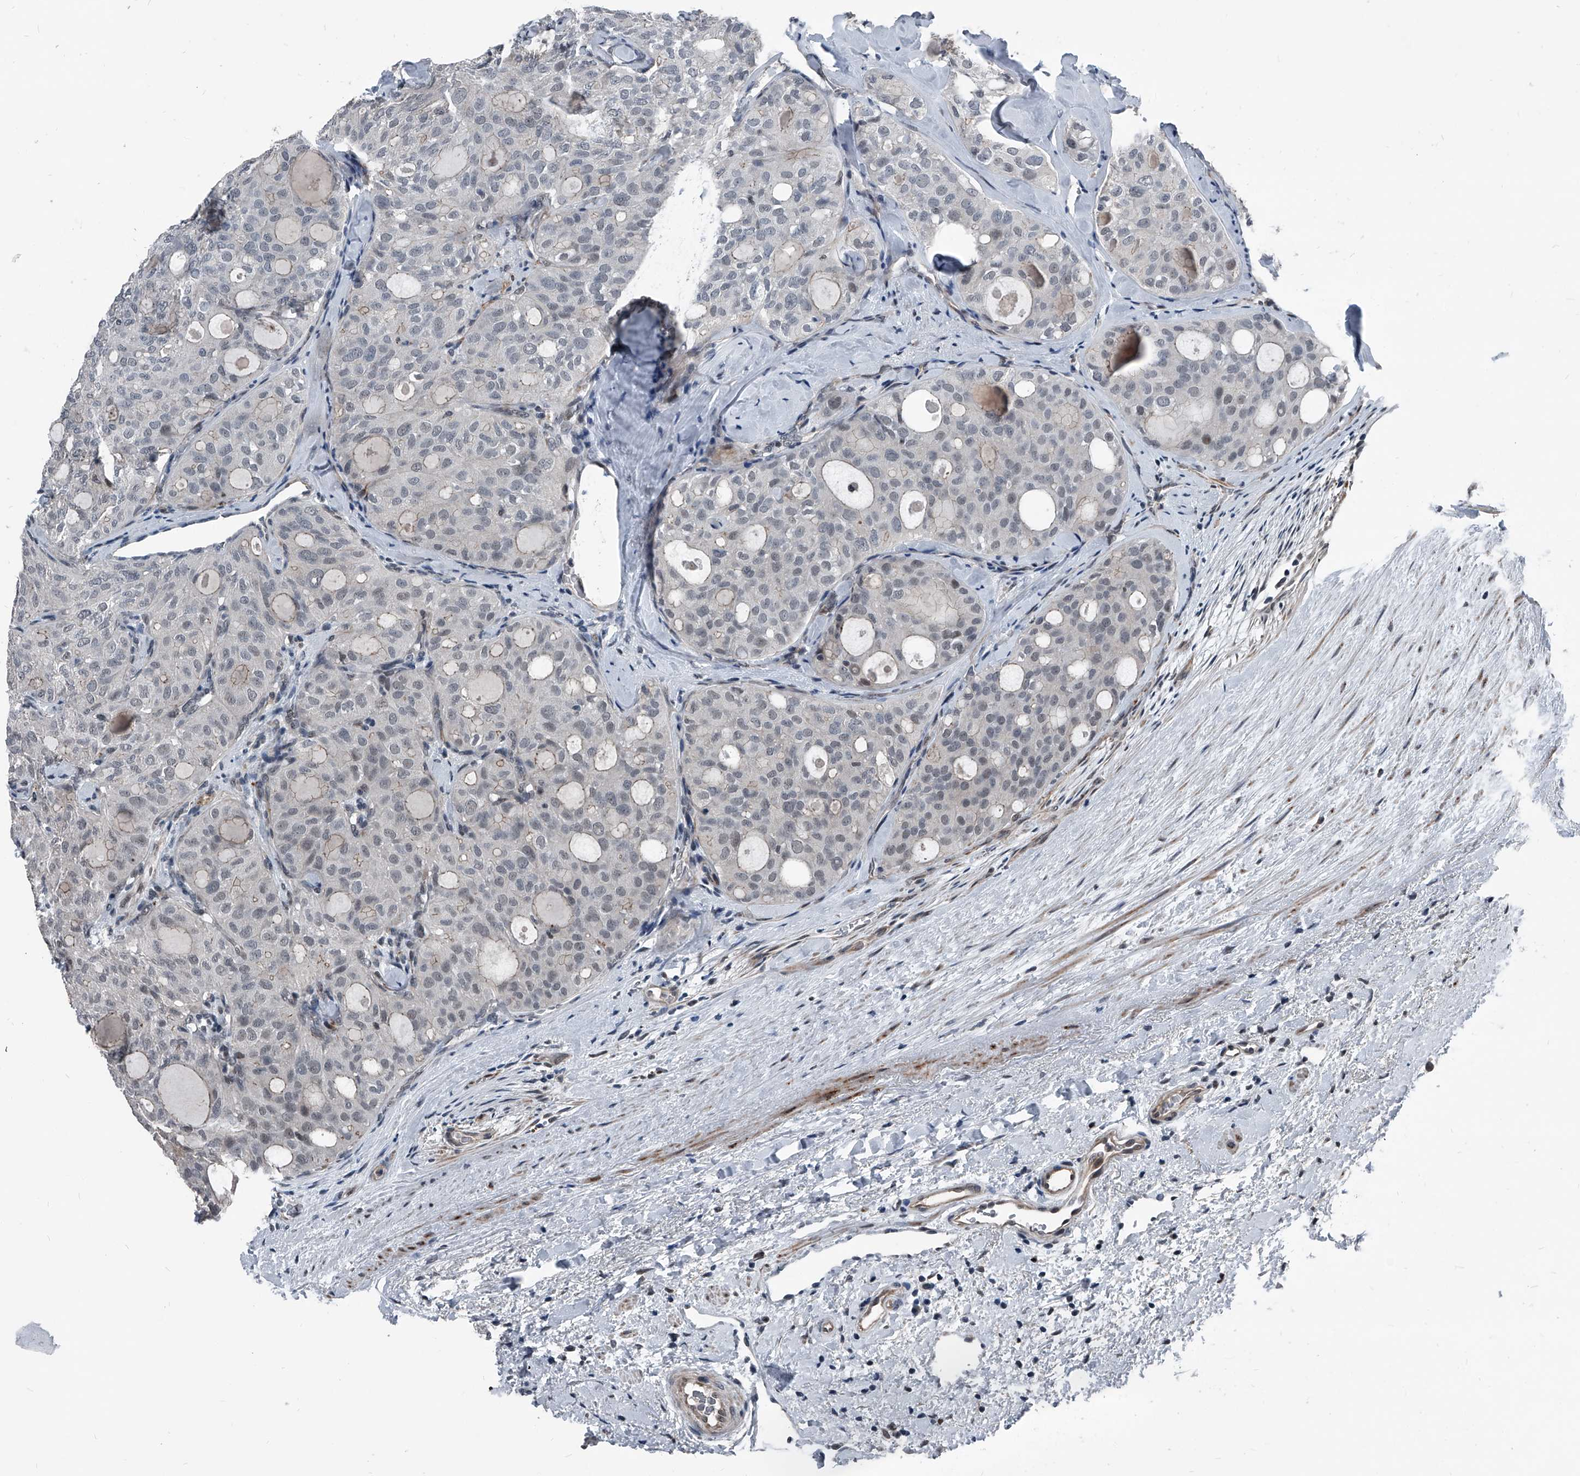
{"staining": {"intensity": "weak", "quantity": "<25%", "location": "cytoplasmic/membranous,nuclear"}, "tissue": "thyroid cancer", "cell_type": "Tumor cells", "image_type": "cancer", "snomed": [{"axis": "morphology", "description": "Follicular adenoma carcinoma, NOS"}, {"axis": "topography", "description": "Thyroid gland"}], "caption": "Protein analysis of thyroid cancer (follicular adenoma carcinoma) shows no significant positivity in tumor cells.", "gene": "MEN1", "patient": {"sex": "male", "age": 75}}